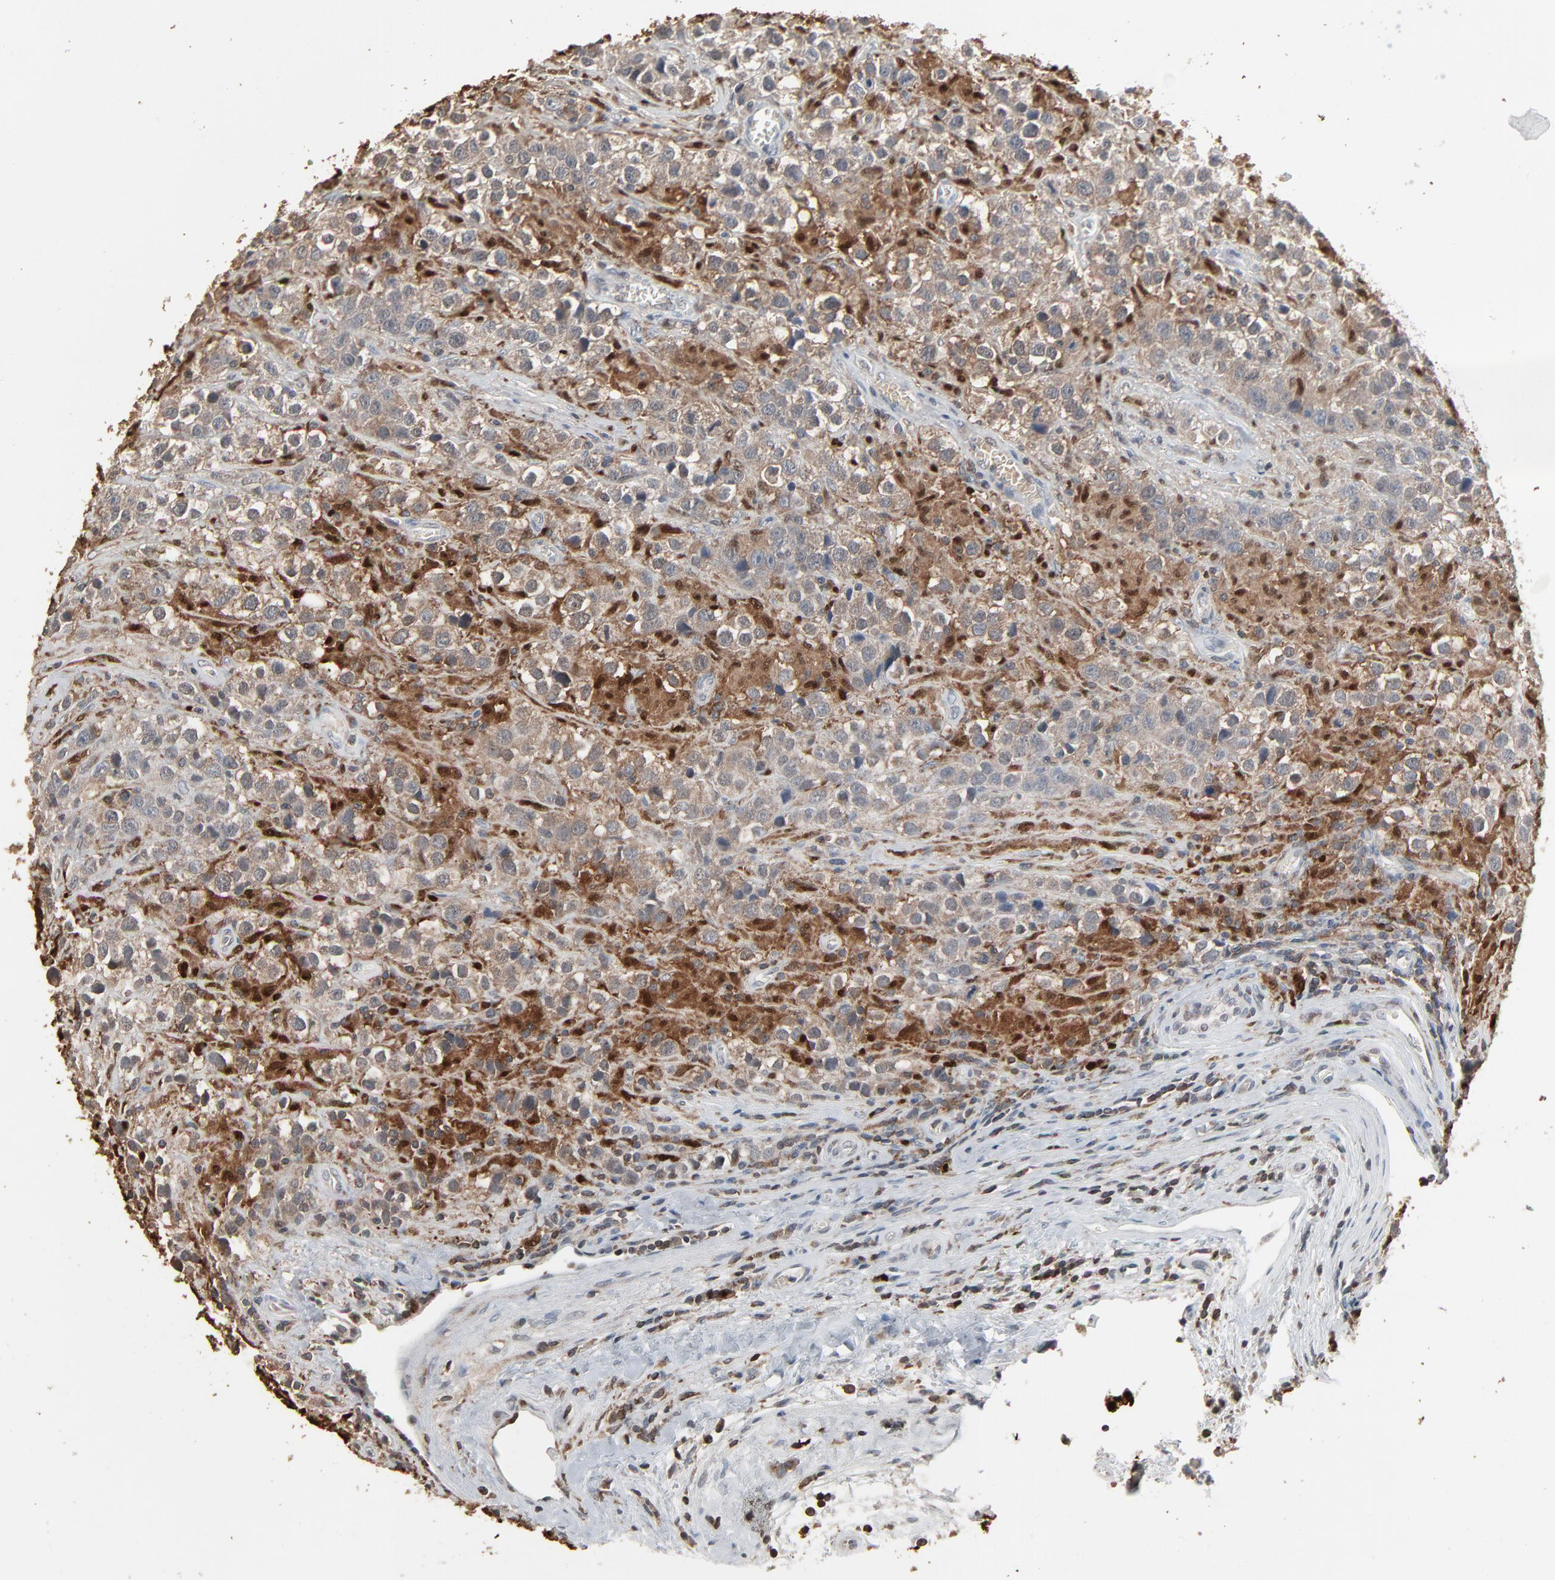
{"staining": {"intensity": "weak", "quantity": "<25%", "location": "cytoplasmic/membranous"}, "tissue": "testis cancer", "cell_type": "Tumor cells", "image_type": "cancer", "snomed": [{"axis": "morphology", "description": "Seminoma, NOS"}, {"axis": "topography", "description": "Testis"}], "caption": "The histopathology image displays no staining of tumor cells in testis cancer (seminoma).", "gene": "DOCK8", "patient": {"sex": "male", "age": 43}}